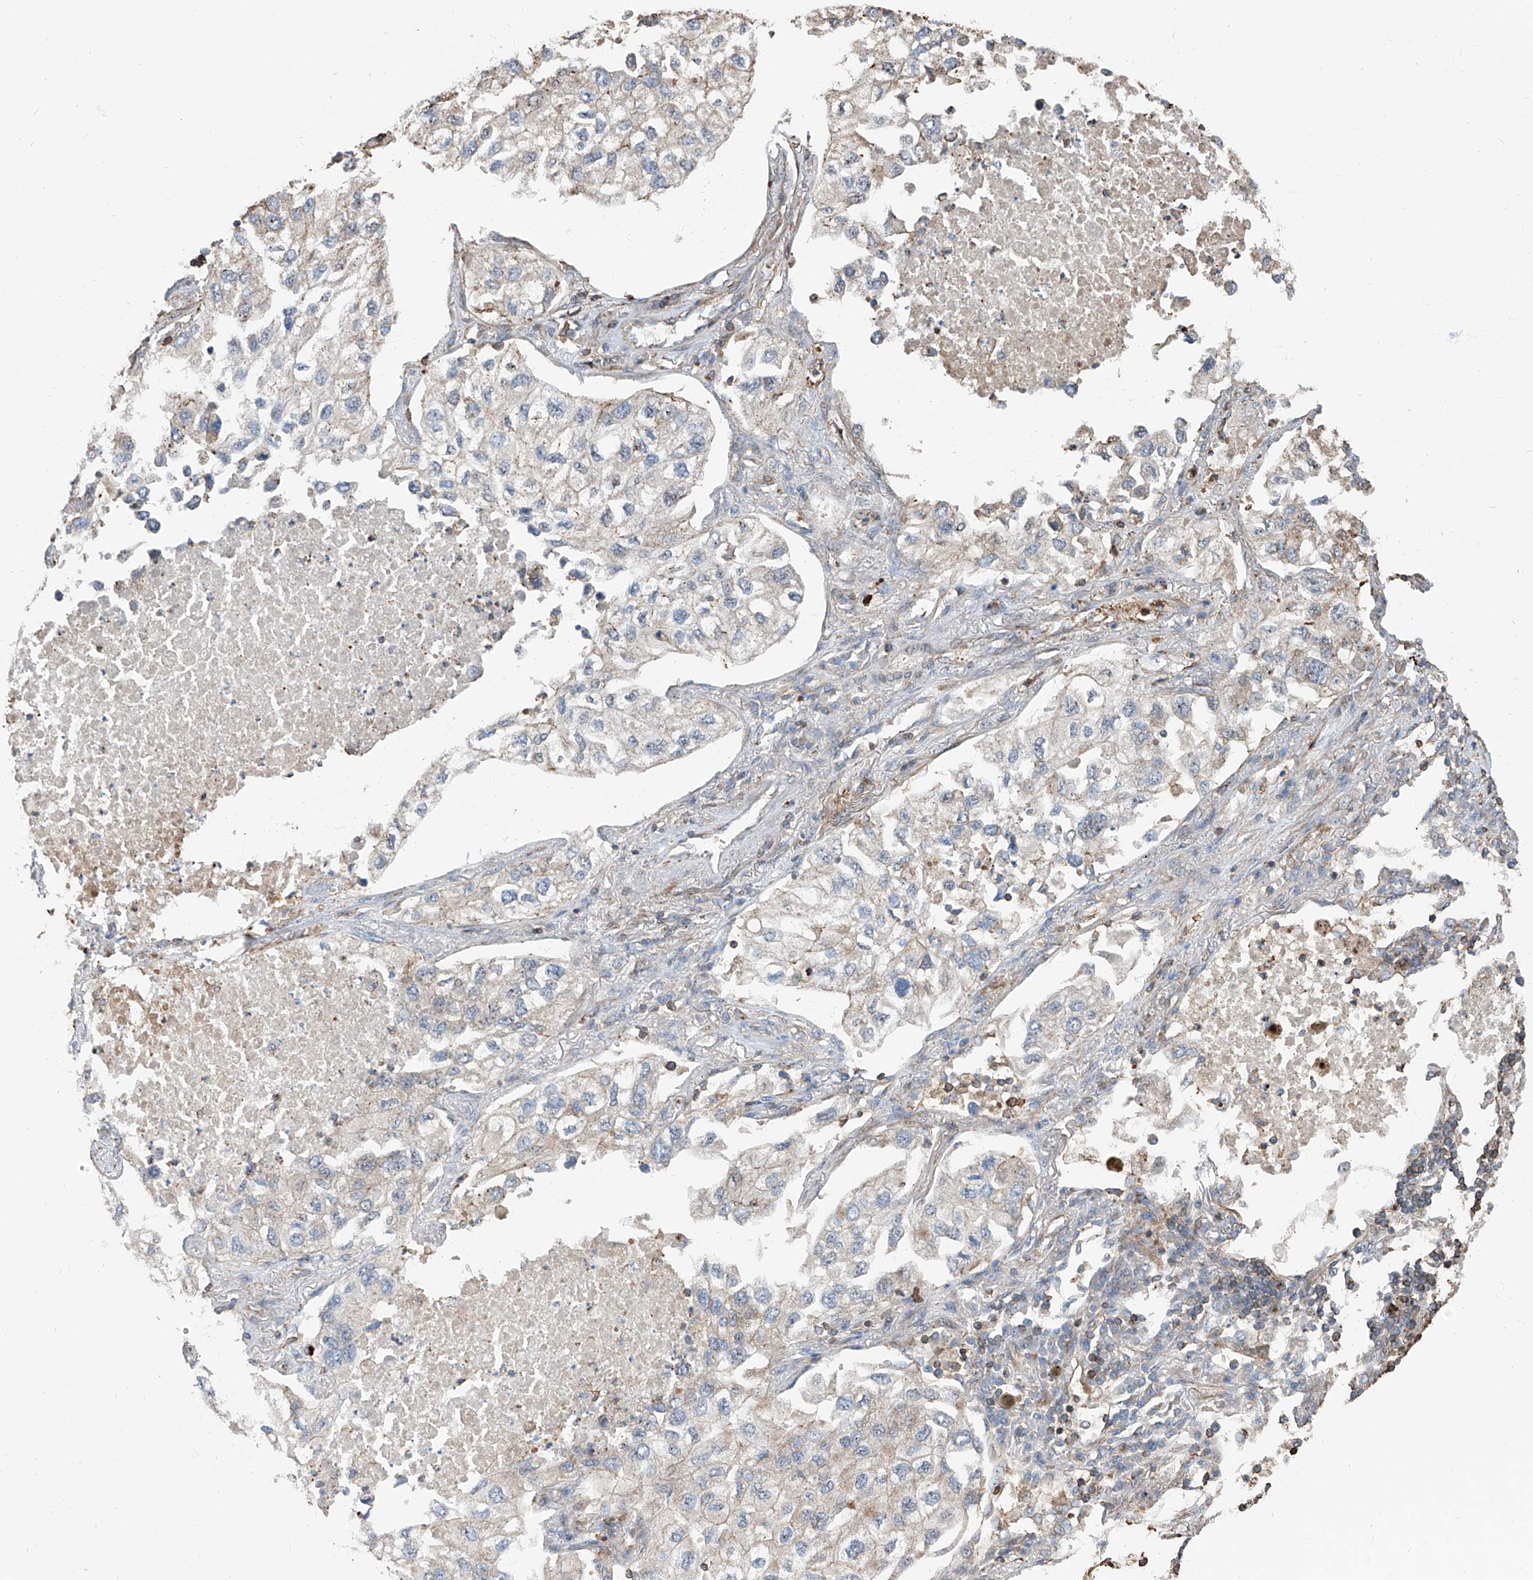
{"staining": {"intensity": "negative", "quantity": "none", "location": "none"}, "tissue": "lung cancer", "cell_type": "Tumor cells", "image_type": "cancer", "snomed": [{"axis": "morphology", "description": "Adenocarcinoma, NOS"}, {"axis": "topography", "description": "Lung"}], "caption": "This is an immunohistochemistry (IHC) image of human lung adenocarcinoma. There is no positivity in tumor cells.", "gene": "PIEZO2", "patient": {"sex": "male", "age": 63}}